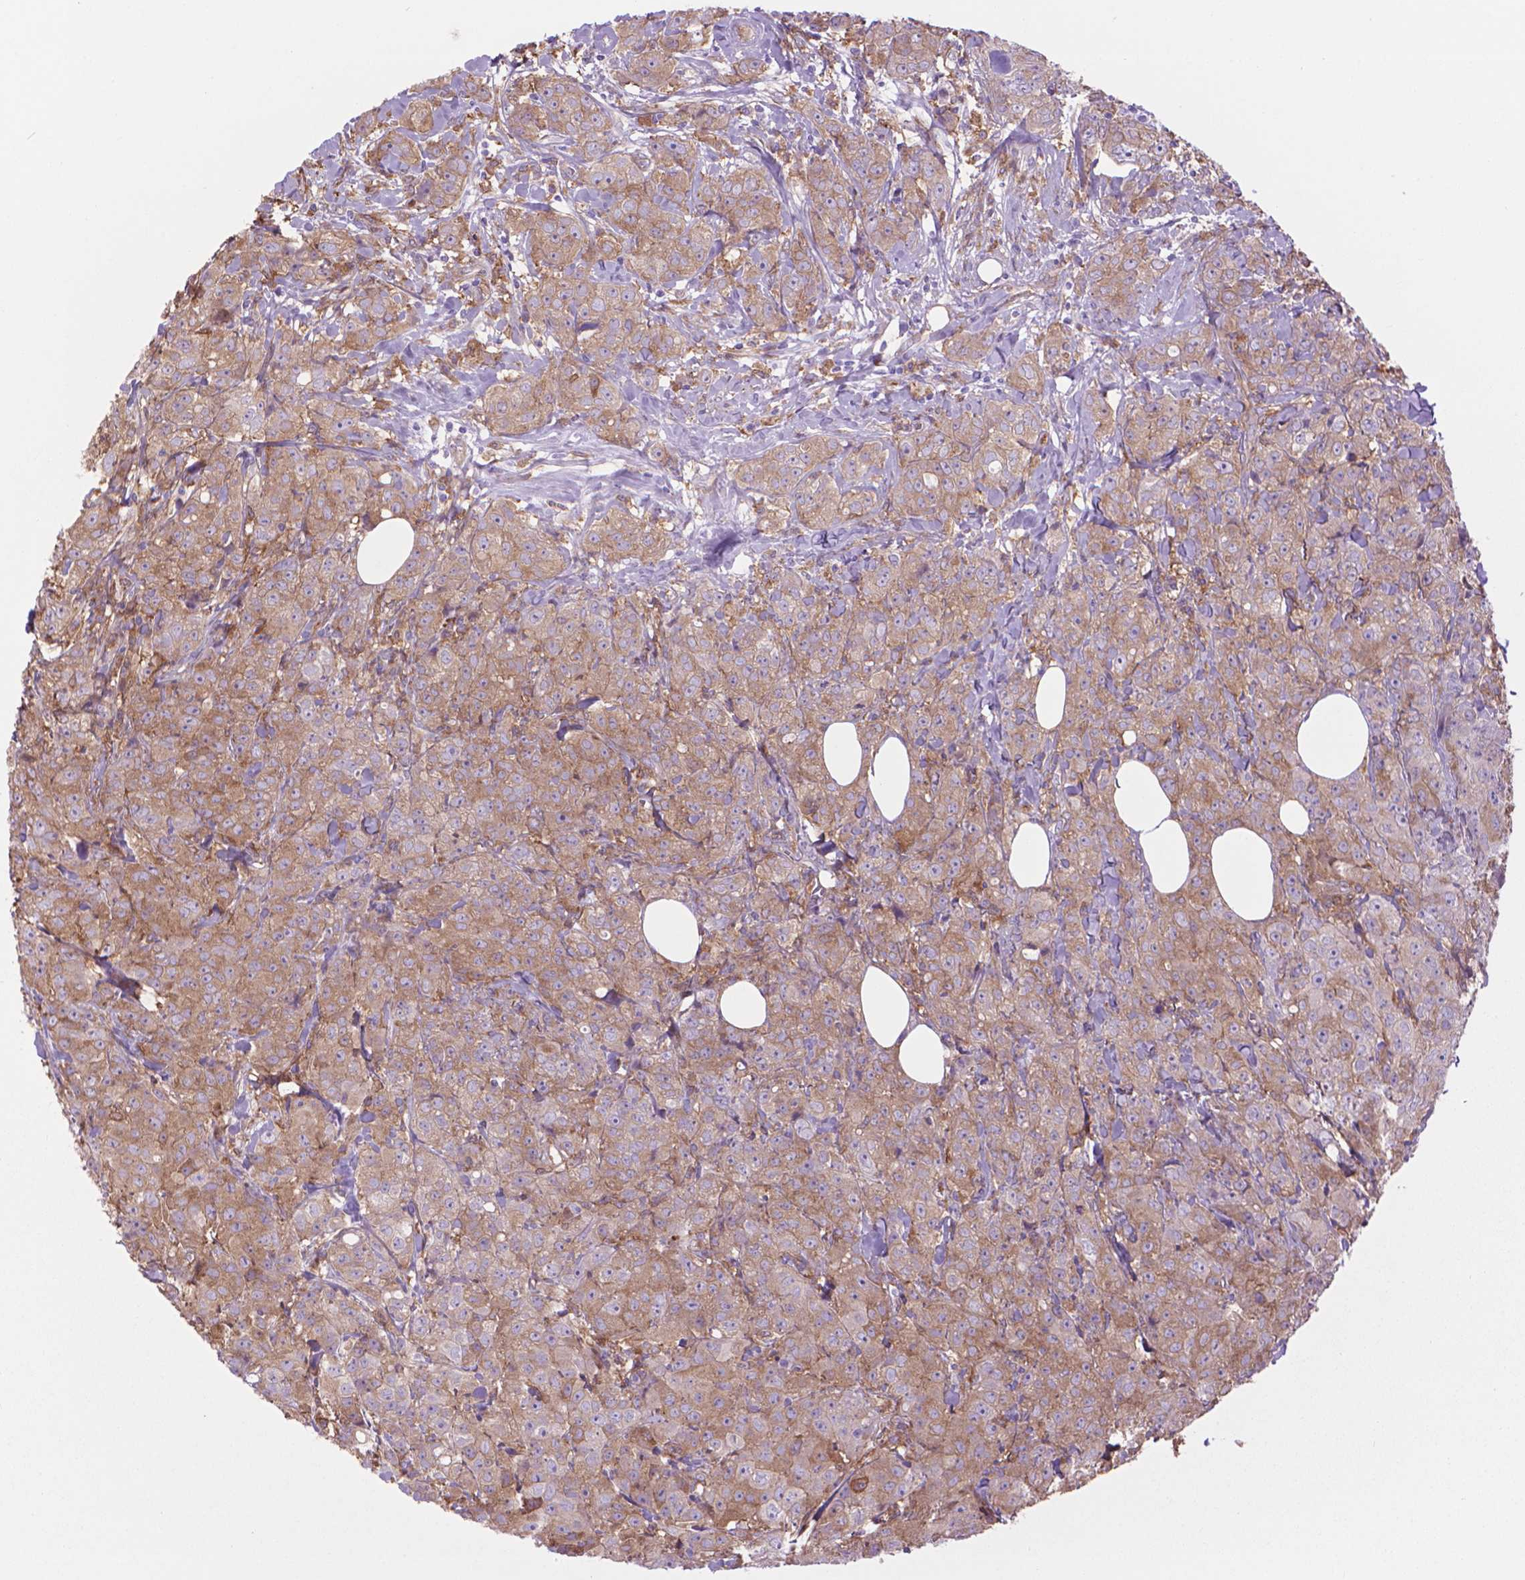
{"staining": {"intensity": "moderate", "quantity": ">75%", "location": "cytoplasmic/membranous"}, "tissue": "breast cancer", "cell_type": "Tumor cells", "image_type": "cancer", "snomed": [{"axis": "morphology", "description": "Duct carcinoma"}, {"axis": "topography", "description": "Breast"}], "caption": "Immunohistochemical staining of breast cancer displays medium levels of moderate cytoplasmic/membranous positivity in about >75% of tumor cells.", "gene": "CORO1B", "patient": {"sex": "female", "age": 43}}